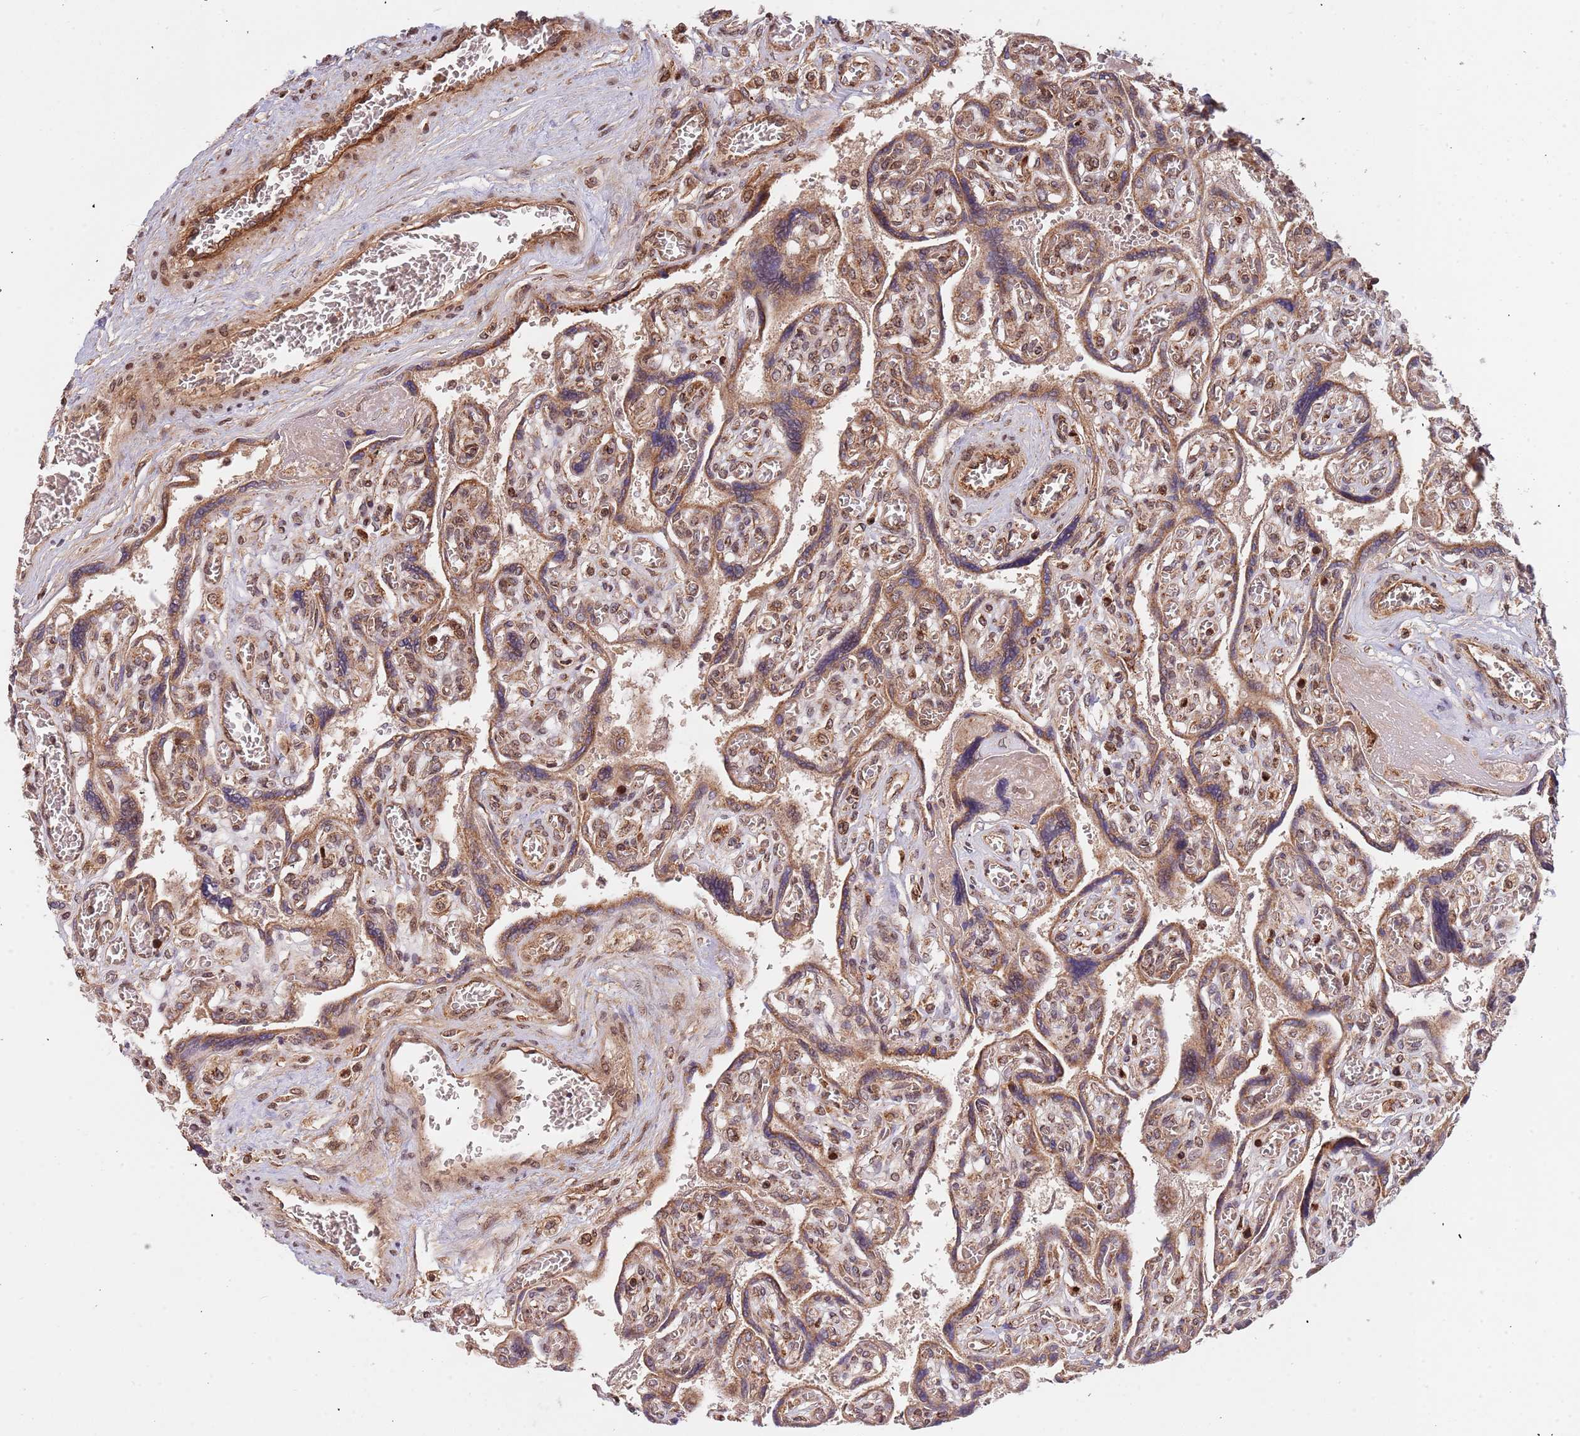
{"staining": {"intensity": "moderate", "quantity": ">75%", "location": "cytoplasmic/membranous,nuclear"}, "tissue": "placenta", "cell_type": "Trophoblastic cells", "image_type": "normal", "snomed": [{"axis": "morphology", "description": "Normal tissue, NOS"}, {"axis": "topography", "description": "Placenta"}], "caption": "Immunohistochemistry (DAB) staining of normal placenta reveals moderate cytoplasmic/membranous,nuclear protein positivity in about >75% of trophoblastic cells. The protein is shown in brown color, while the nuclei are stained blue.", "gene": "DCHS1", "patient": {"sex": "female", "age": 39}}